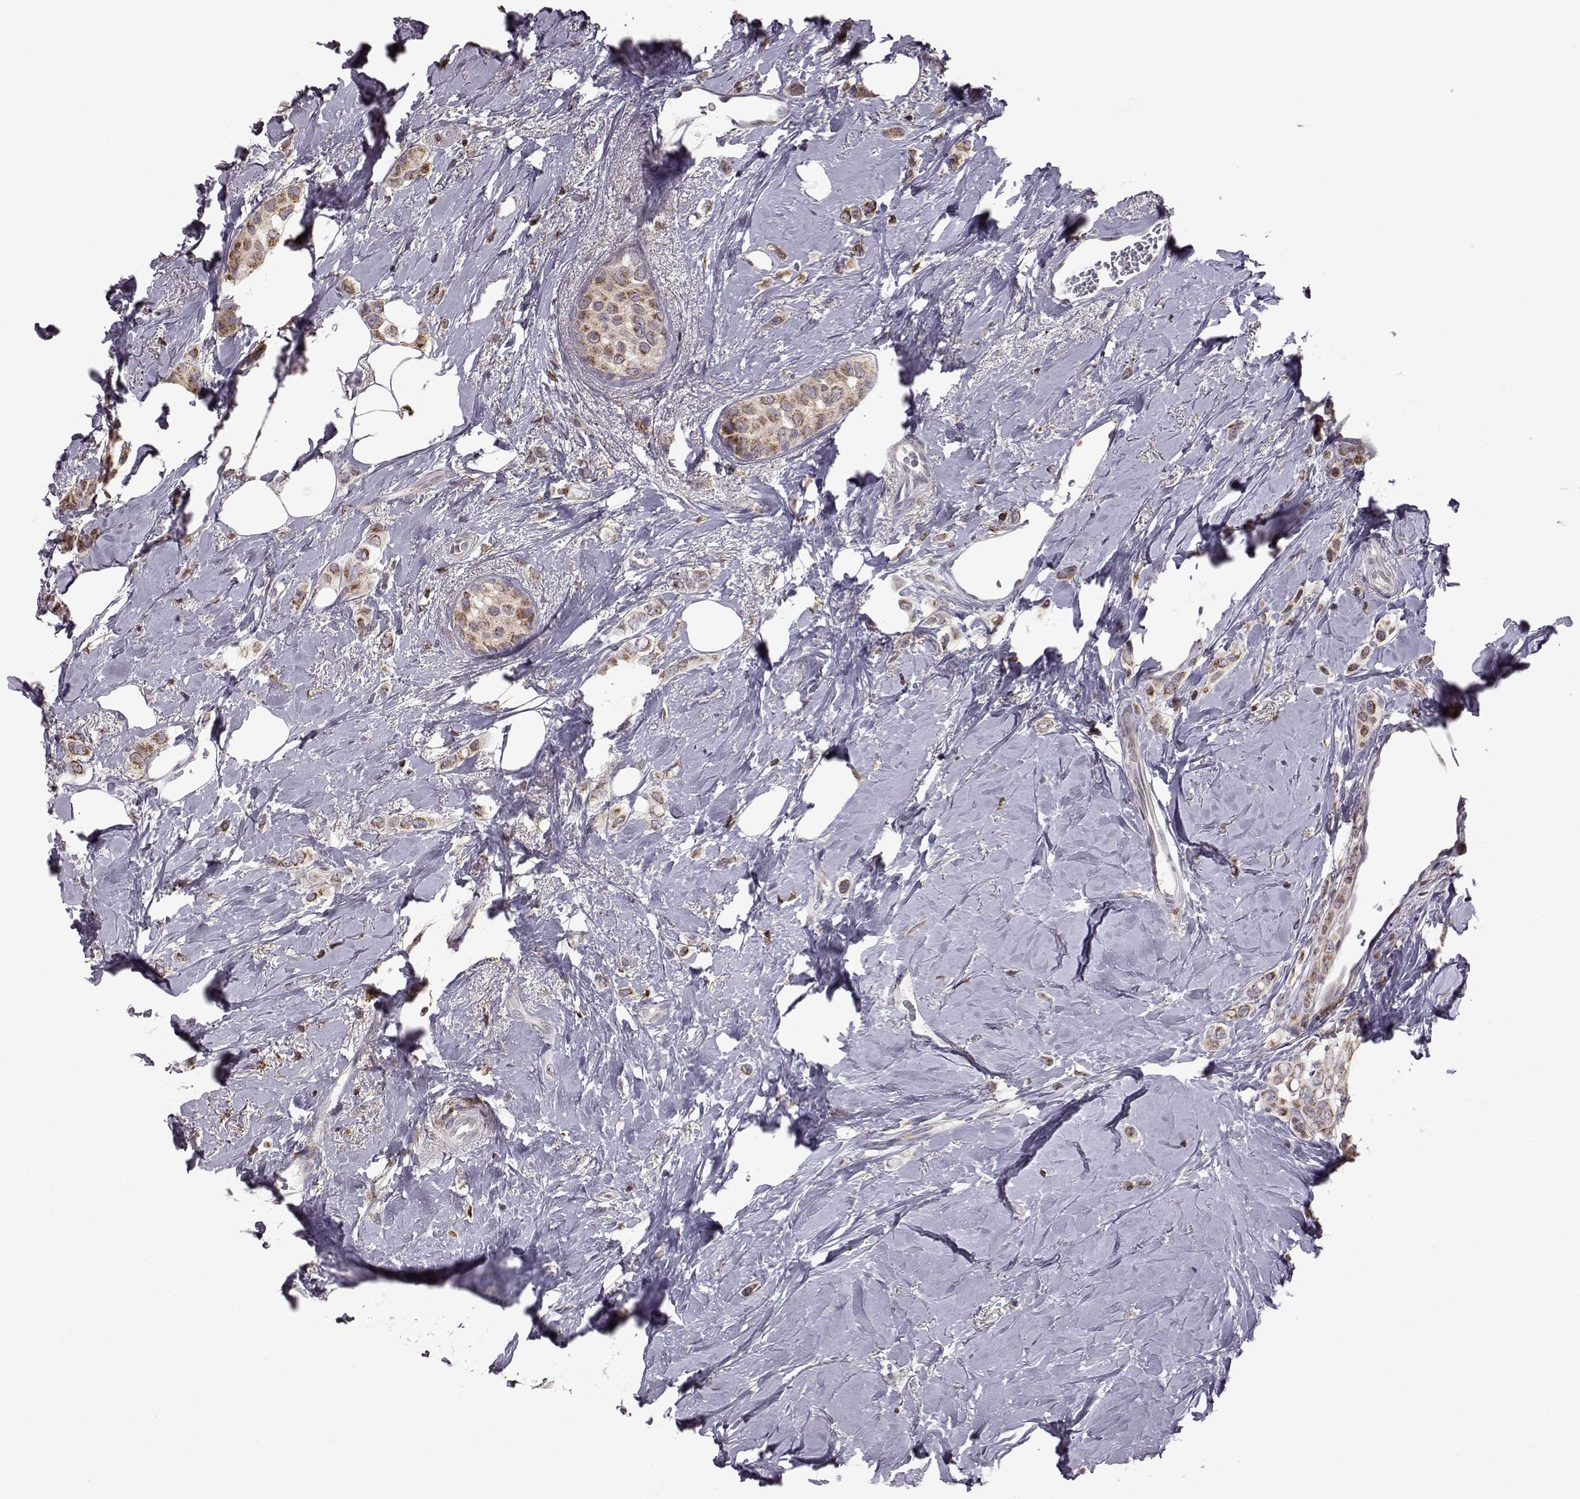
{"staining": {"intensity": "moderate", "quantity": "25%-75%", "location": "cytoplasmic/membranous"}, "tissue": "breast cancer", "cell_type": "Tumor cells", "image_type": "cancer", "snomed": [{"axis": "morphology", "description": "Lobular carcinoma"}, {"axis": "topography", "description": "Breast"}], "caption": "Breast cancer was stained to show a protein in brown. There is medium levels of moderate cytoplasmic/membranous positivity in approximately 25%-75% of tumor cells.", "gene": "DOK2", "patient": {"sex": "female", "age": 66}}